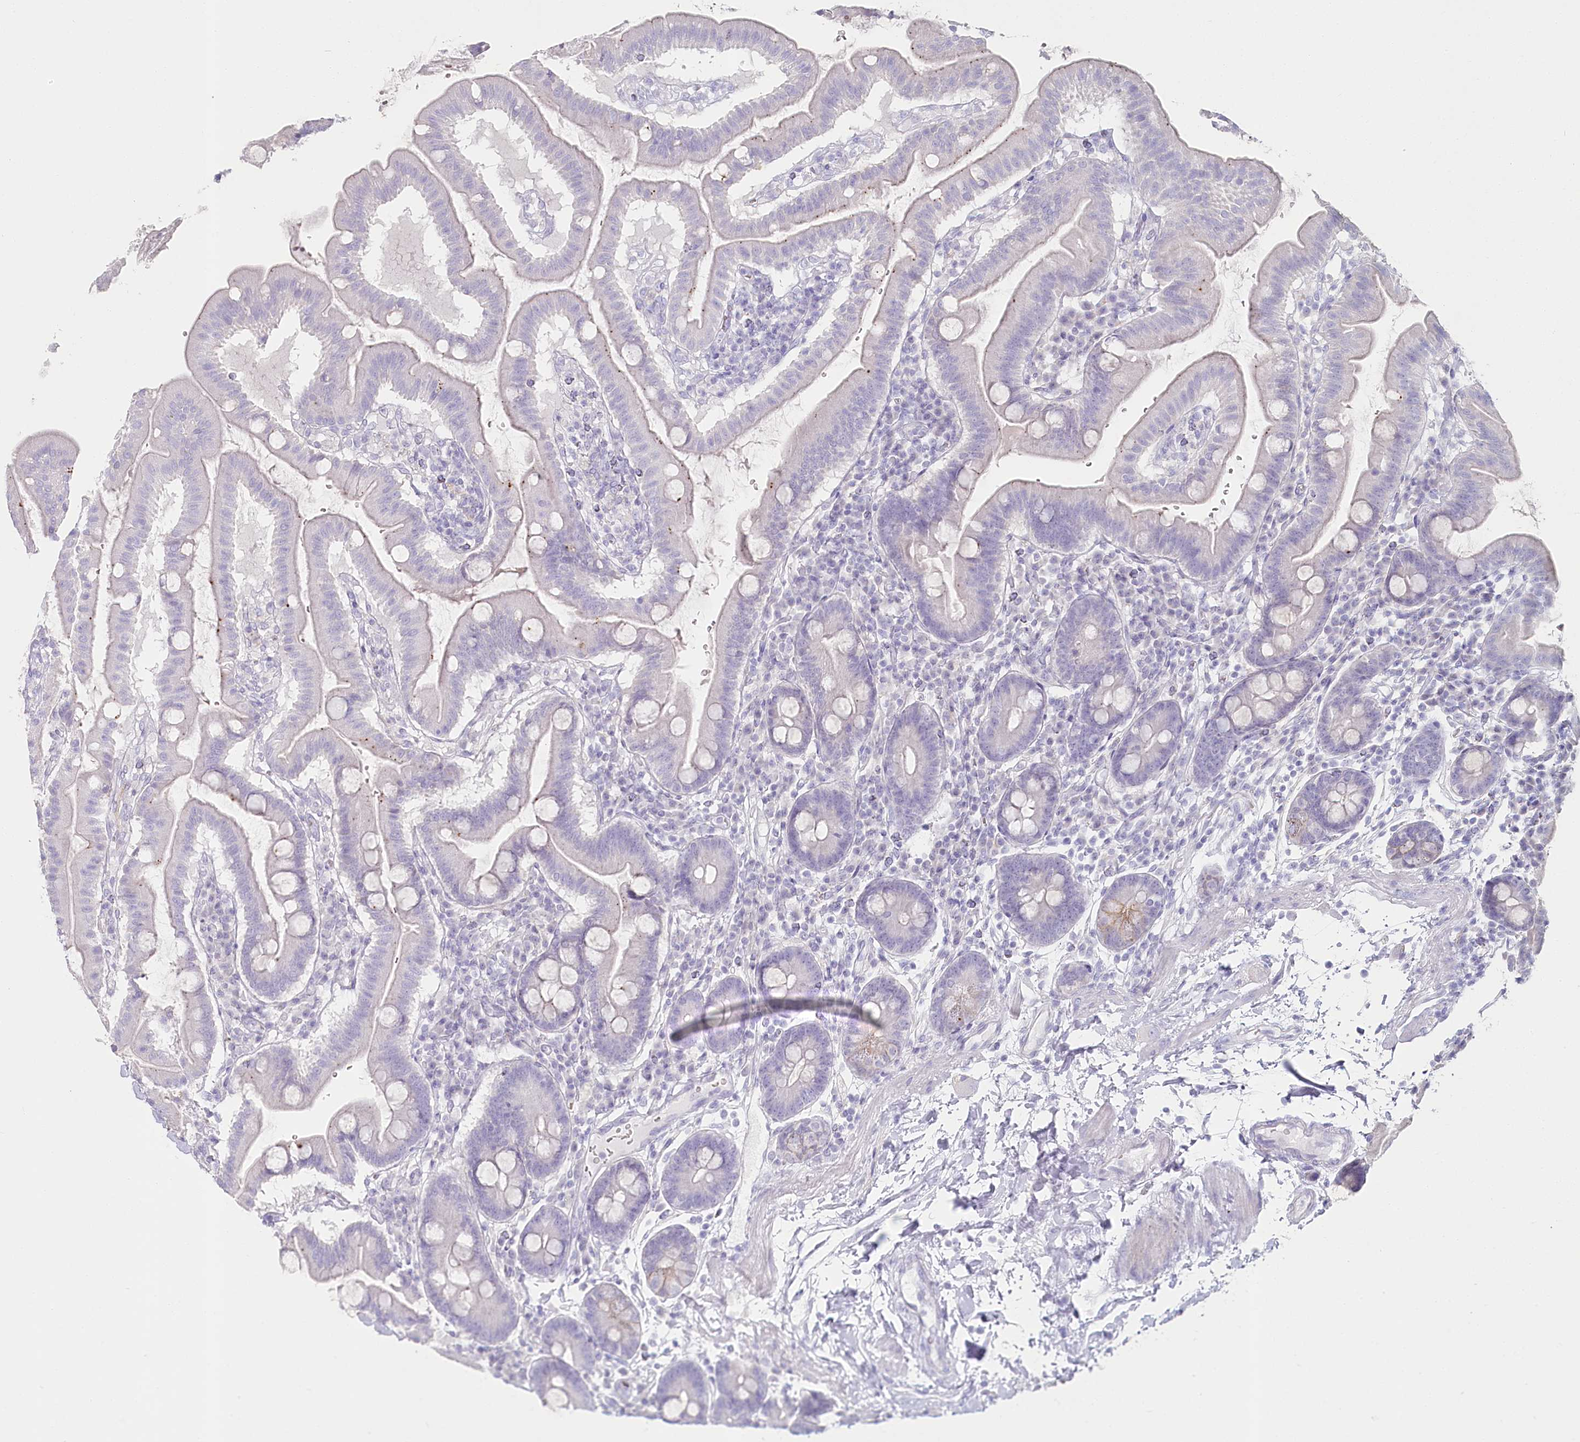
{"staining": {"intensity": "negative", "quantity": "none", "location": "none"}, "tissue": "duodenum", "cell_type": "Glandular cells", "image_type": "normal", "snomed": [{"axis": "morphology", "description": "Normal tissue, NOS"}, {"axis": "morphology", "description": "Adenocarcinoma, NOS"}, {"axis": "topography", "description": "Pancreas"}, {"axis": "topography", "description": "Duodenum"}], "caption": "High magnification brightfield microscopy of normal duodenum stained with DAB (brown) and counterstained with hematoxylin (blue): glandular cells show no significant positivity.", "gene": "IFIT5", "patient": {"sex": "male", "age": 50}}